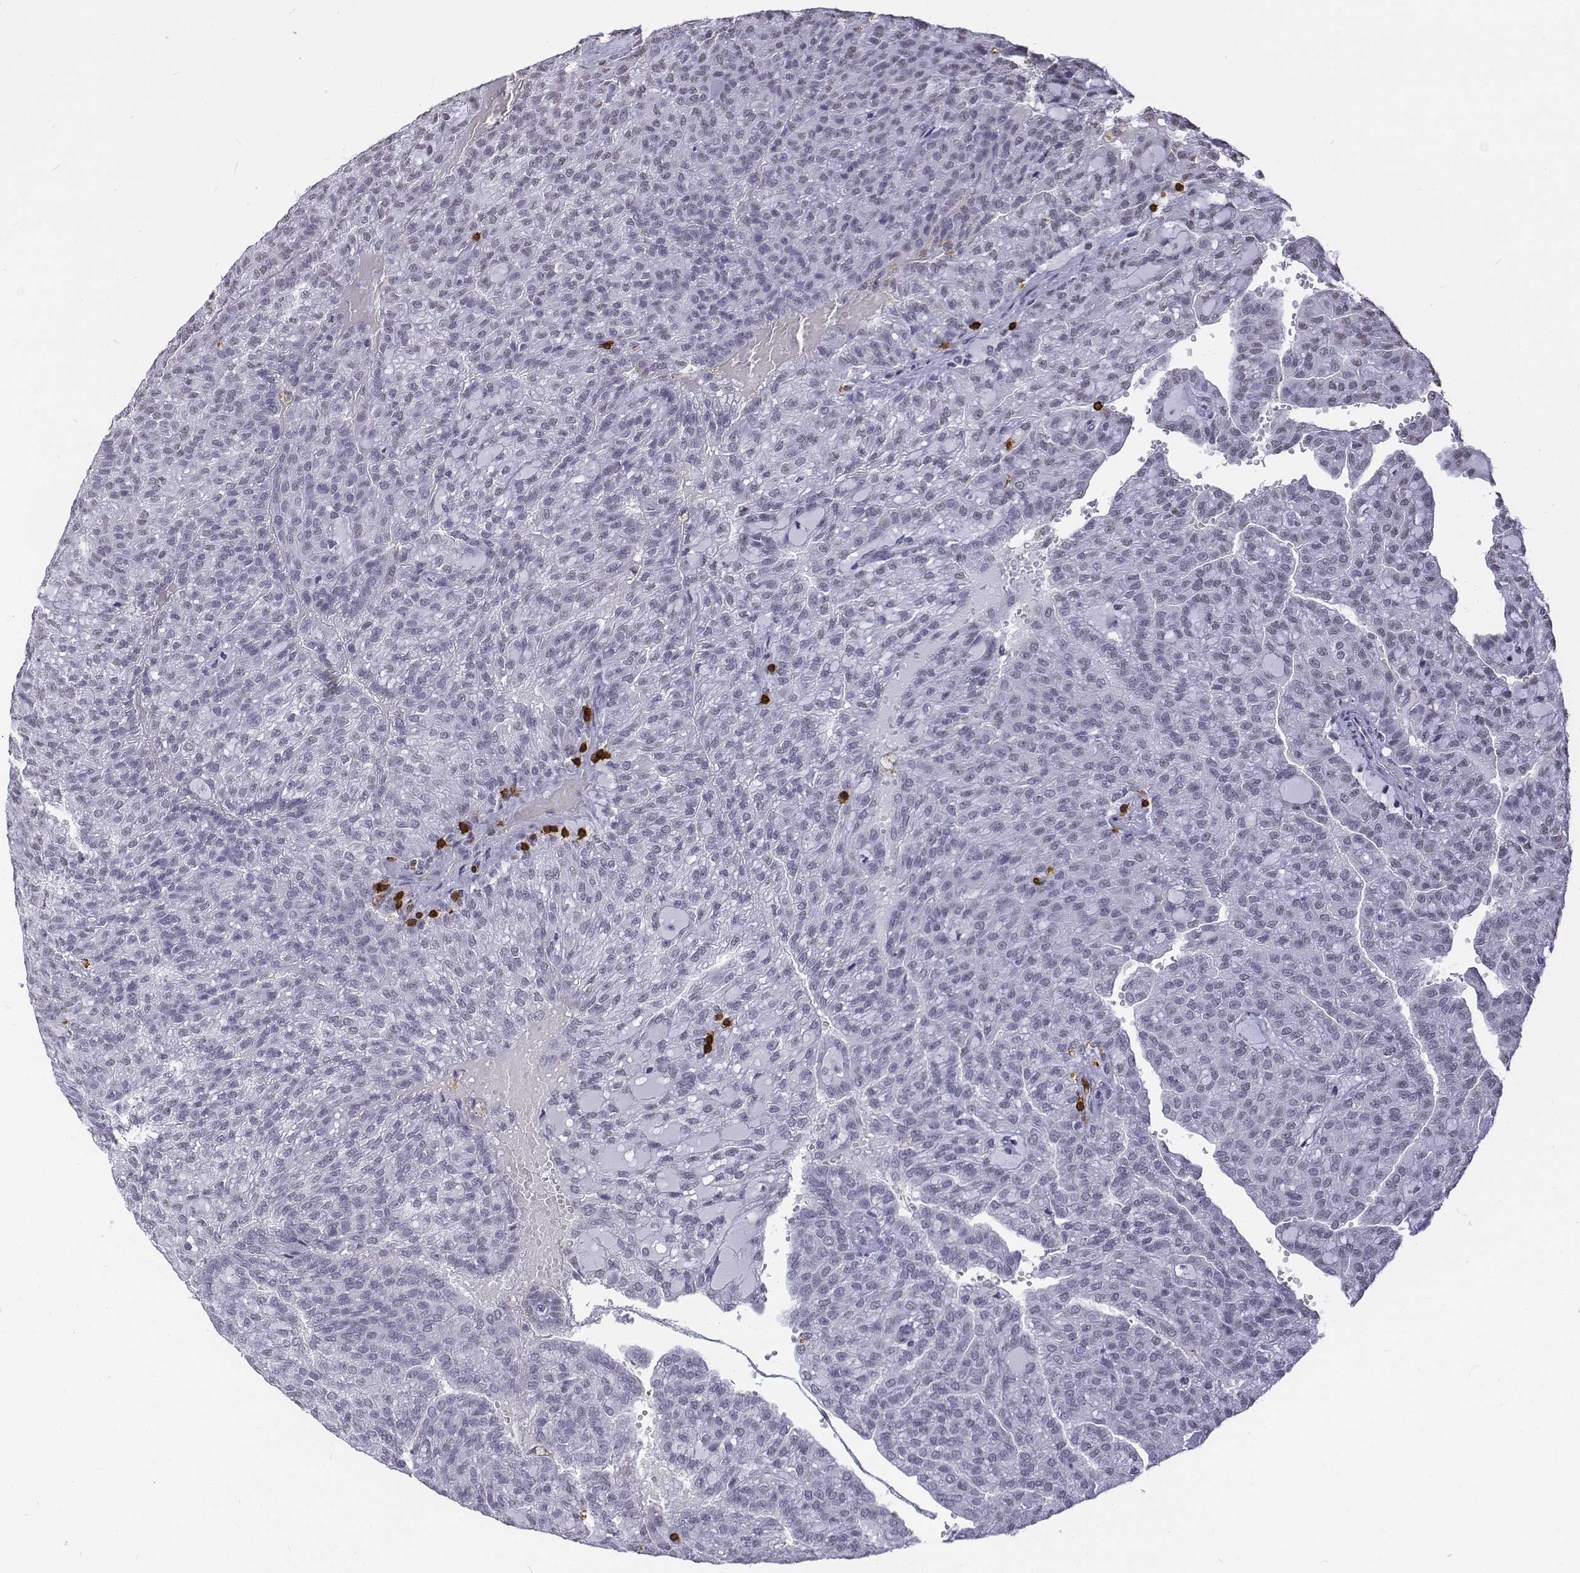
{"staining": {"intensity": "negative", "quantity": "none", "location": "none"}, "tissue": "renal cancer", "cell_type": "Tumor cells", "image_type": "cancer", "snomed": [{"axis": "morphology", "description": "Adenocarcinoma, NOS"}, {"axis": "topography", "description": "Kidney"}], "caption": "This histopathology image is of renal cancer stained with immunohistochemistry to label a protein in brown with the nuclei are counter-stained blue. There is no expression in tumor cells. Nuclei are stained in blue.", "gene": "CD3E", "patient": {"sex": "male", "age": 63}}